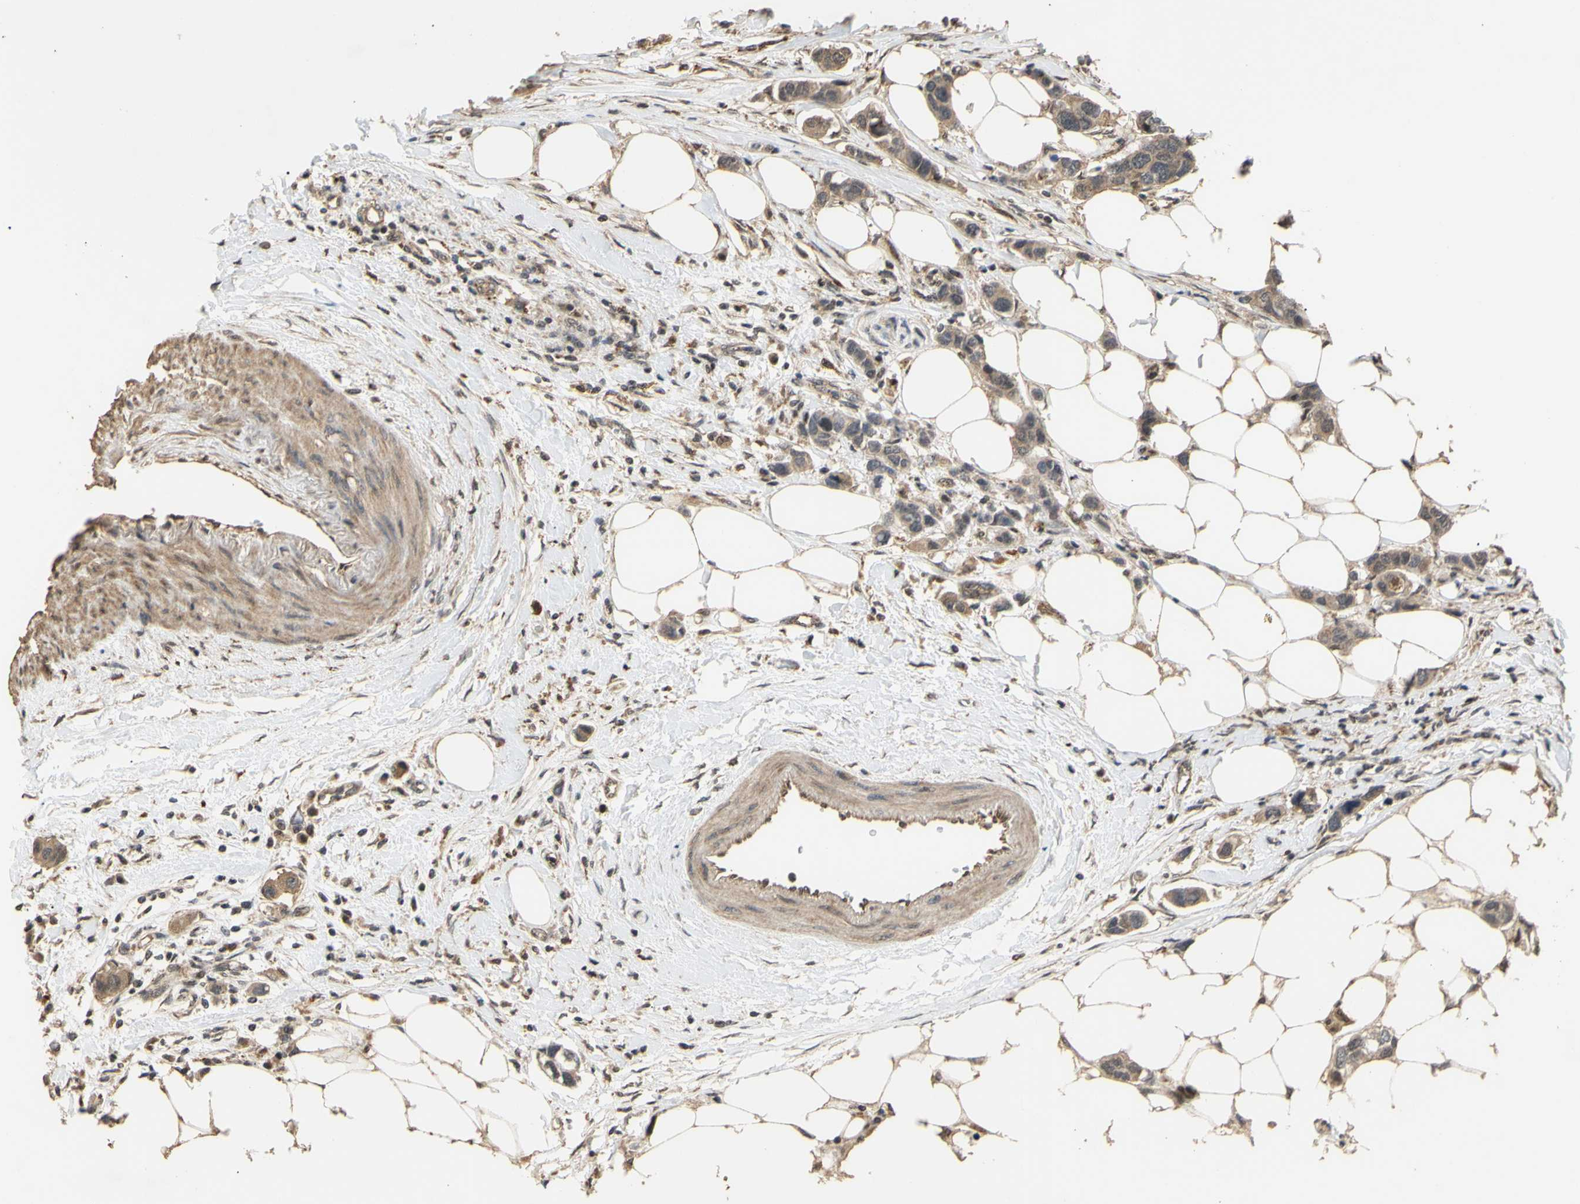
{"staining": {"intensity": "moderate", "quantity": ">75%", "location": "cytoplasmic/membranous"}, "tissue": "breast cancer", "cell_type": "Tumor cells", "image_type": "cancer", "snomed": [{"axis": "morphology", "description": "Normal tissue, NOS"}, {"axis": "morphology", "description": "Duct carcinoma"}, {"axis": "topography", "description": "Breast"}], "caption": "IHC image of neoplastic tissue: human invasive ductal carcinoma (breast) stained using IHC reveals medium levels of moderate protein expression localized specifically in the cytoplasmic/membranous of tumor cells, appearing as a cytoplasmic/membranous brown color.", "gene": "GTF2E2", "patient": {"sex": "female", "age": 50}}